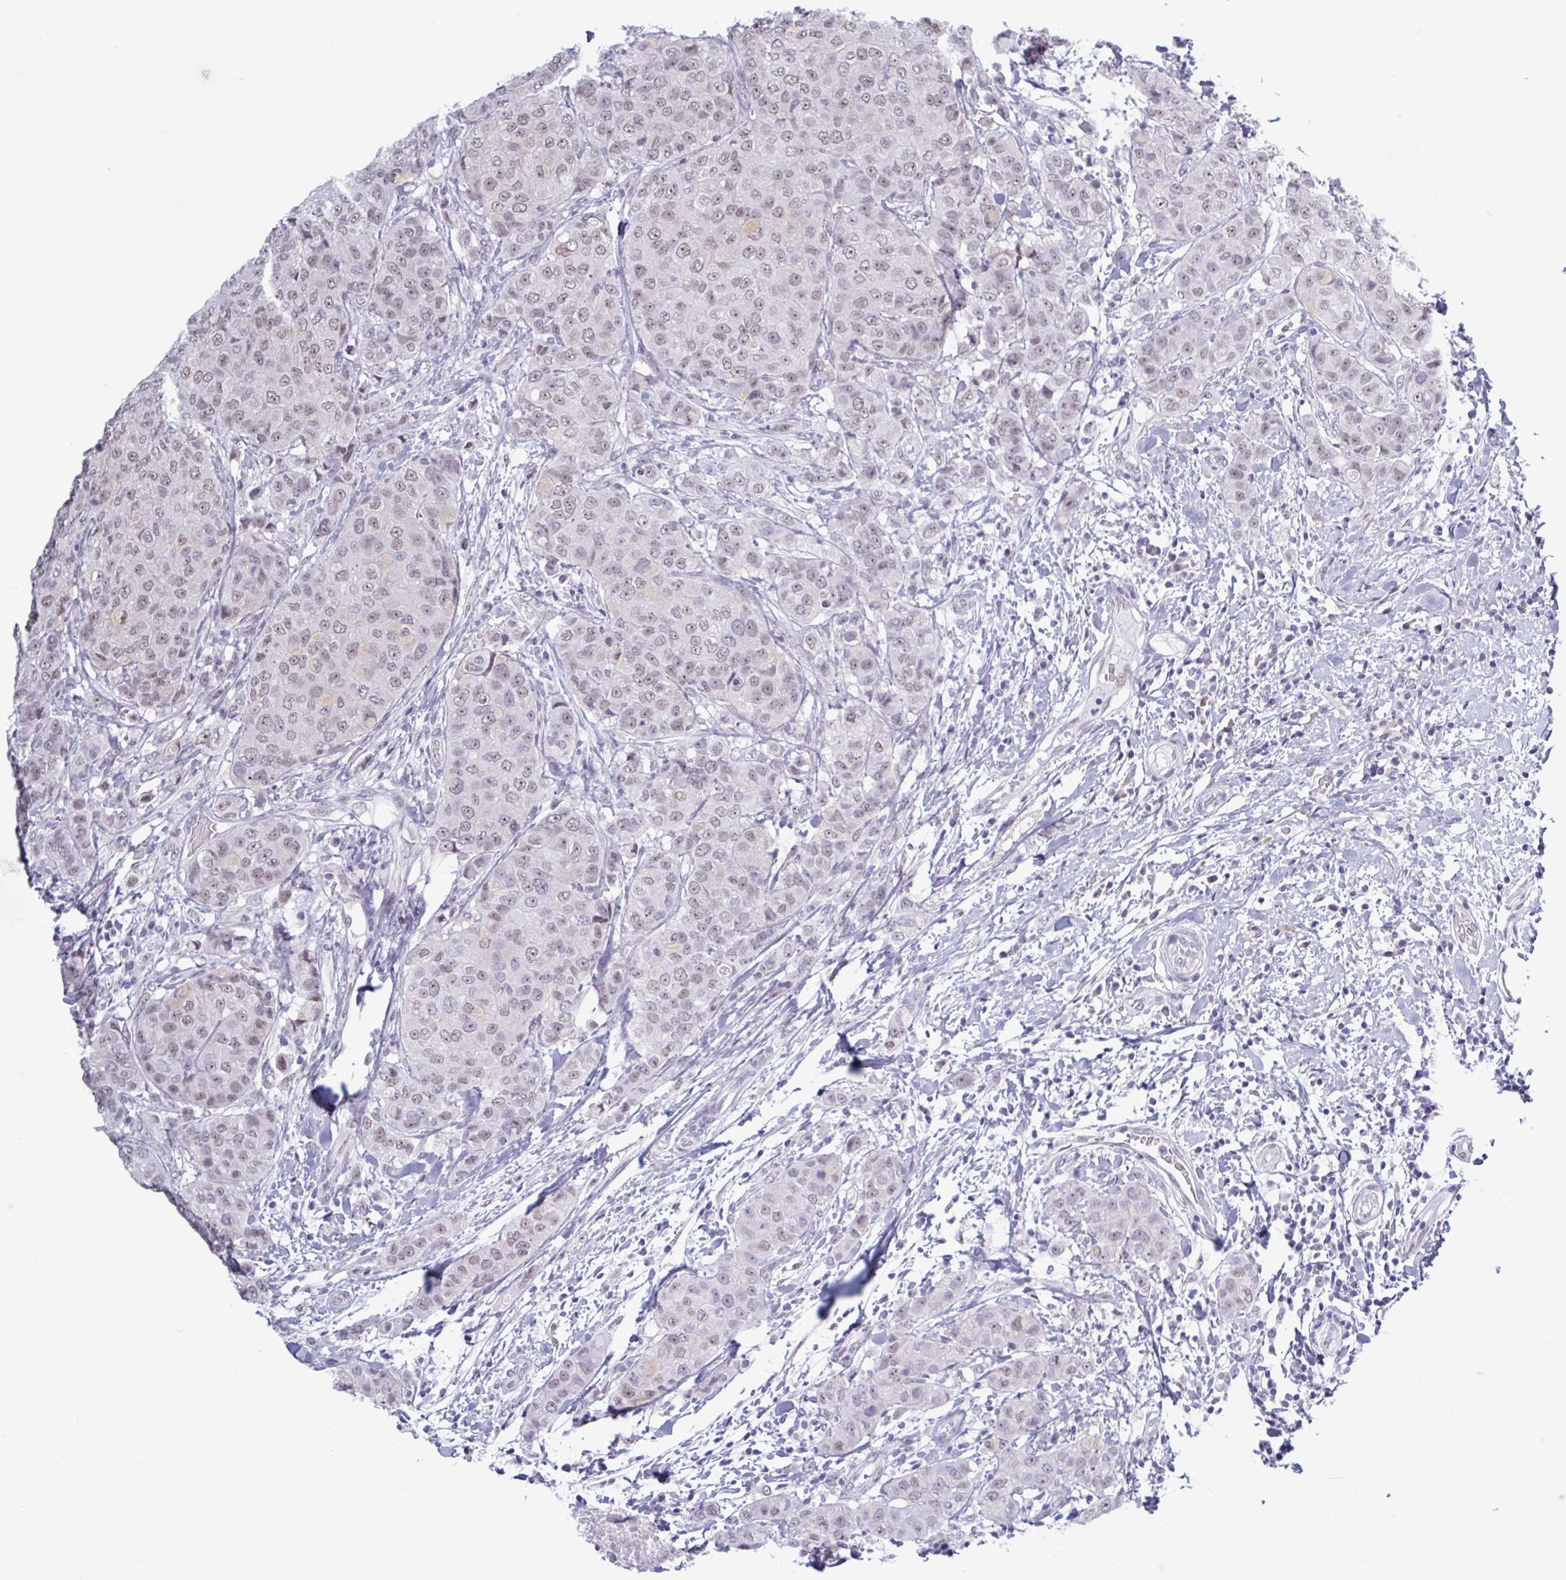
{"staining": {"intensity": "weak", "quantity": "25%-75%", "location": "nuclear"}, "tissue": "breast cancer", "cell_type": "Tumor cells", "image_type": "cancer", "snomed": [{"axis": "morphology", "description": "Duct carcinoma"}, {"axis": "topography", "description": "Breast"}], "caption": "Human breast cancer stained with a protein marker shows weak staining in tumor cells.", "gene": "MSMB", "patient": {"sex": "female", "age": 27}}